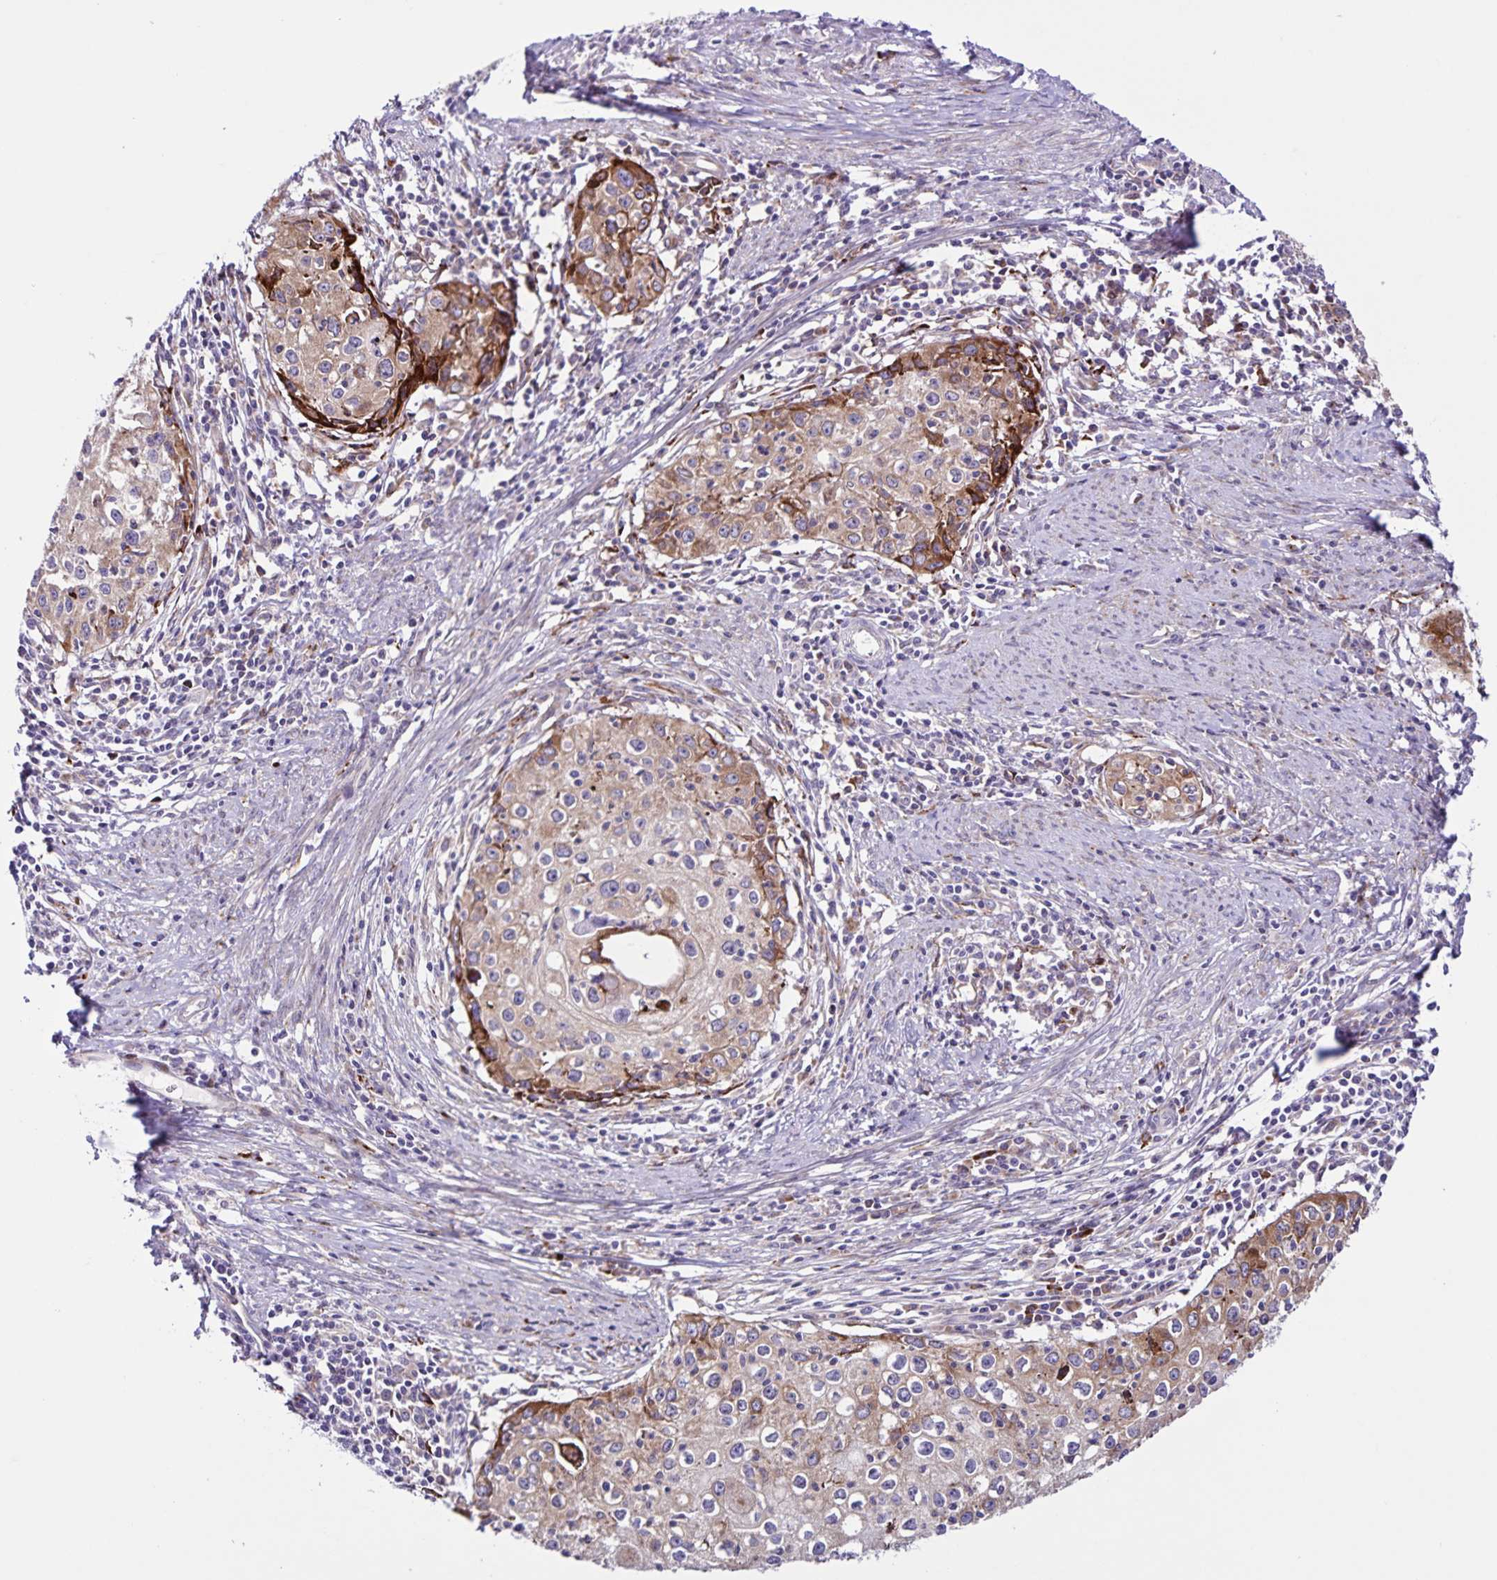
{"staining": {"intensity": "weak", "quantity": ">75%", "location": "cytoplasmic/membranous"}, "tissue": "cervical cancer", "cell_type": "Tumor cells", "image_type": "cancer", "snomed": [{"axis": "morphology", "description": "Squamous cell carcinoma, NOS"}, {"axis": "topography", "description": "Cervix"}], "caption": "Brown immunohistochemical staining in human cervical cancer shows weak cytoplasmic/membranous expression in about >75% of tumor cells.", "gene": "OSBPL5", "patient": {"sex": "female", "age": 40}}